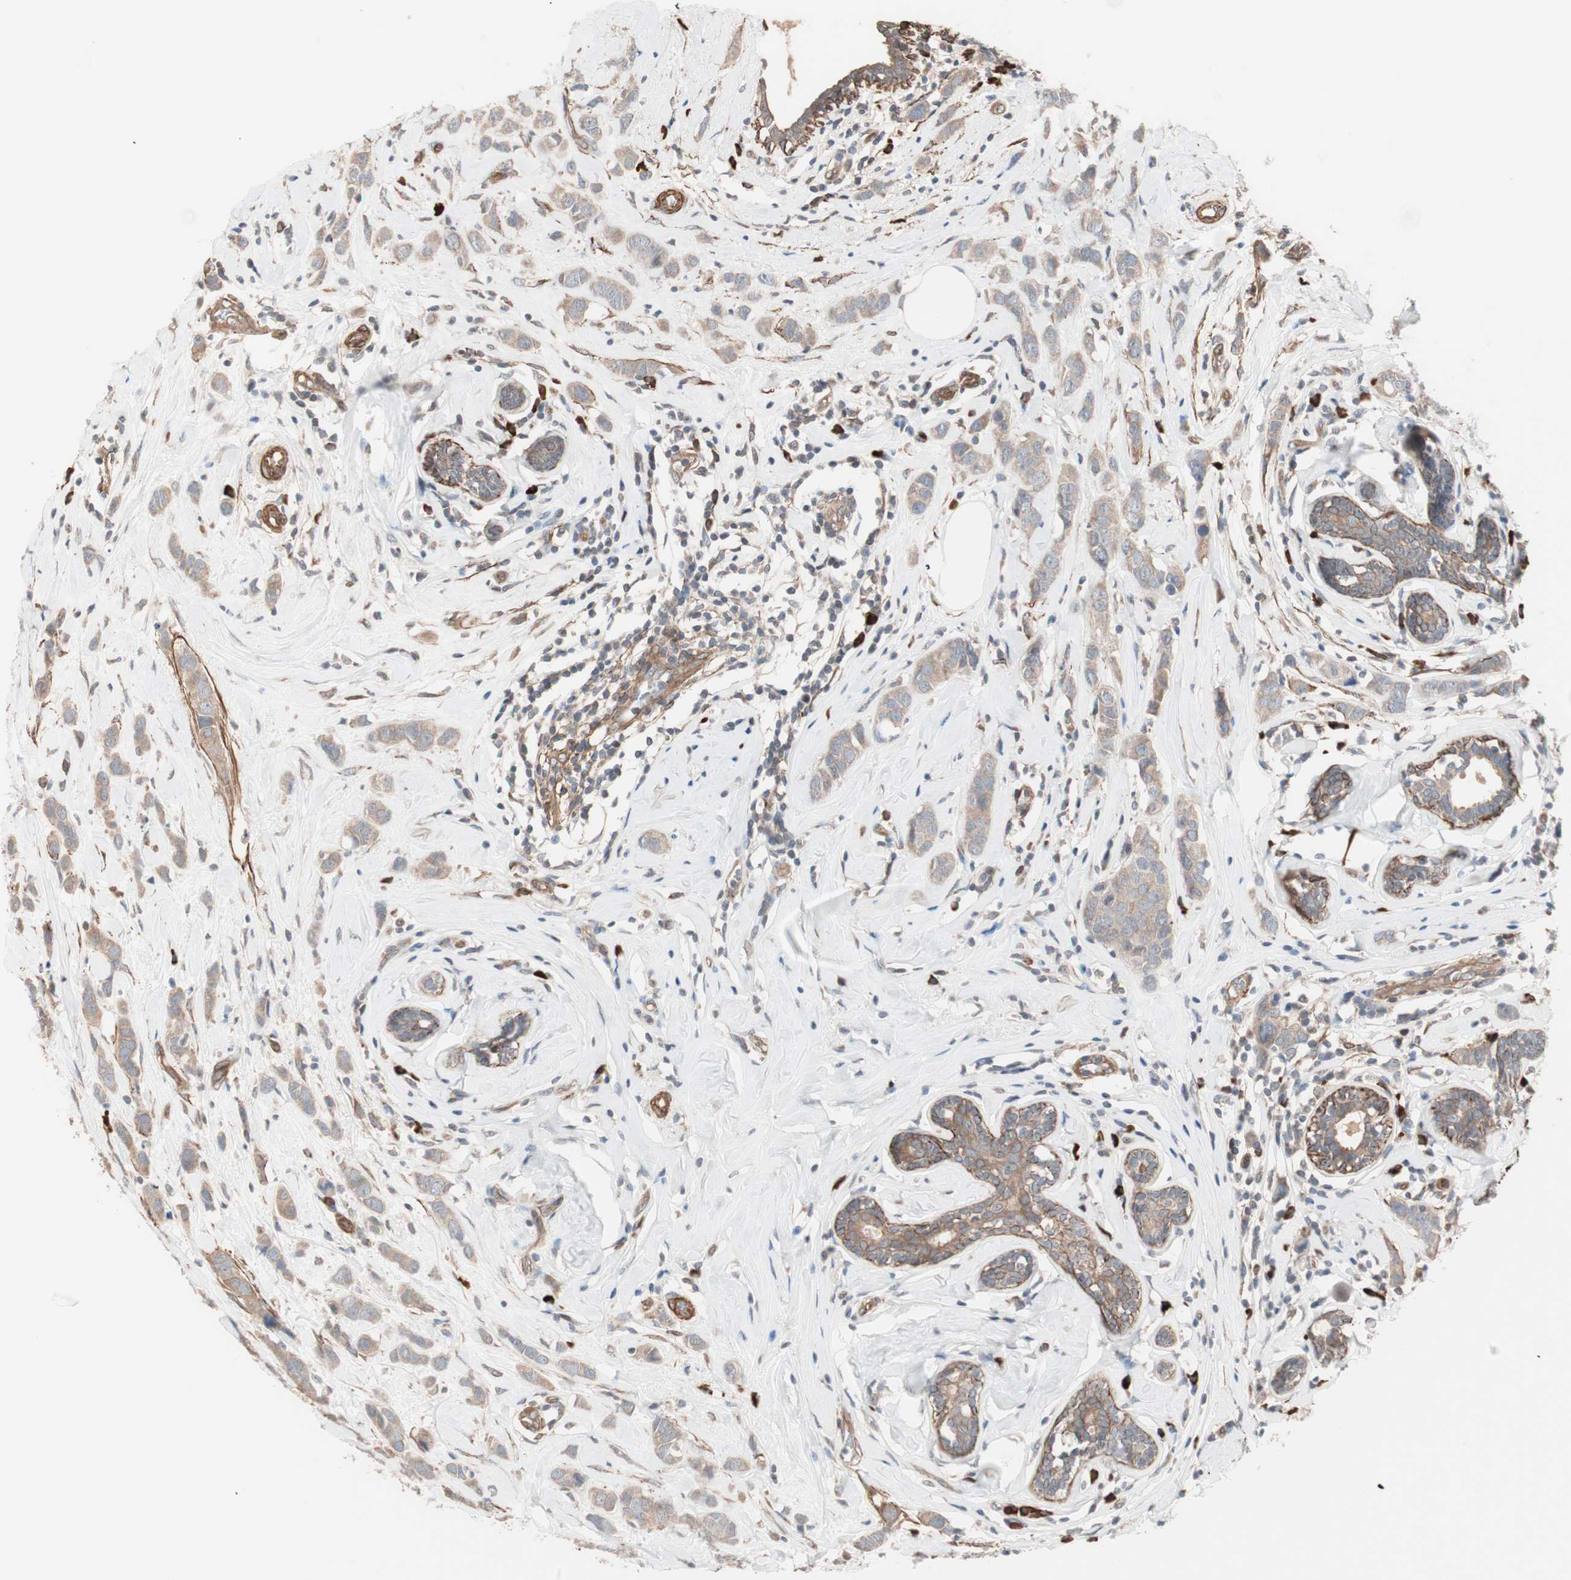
{"staining": {"intensity": "moderate", "quantity": ">75%", "location": "cytoplasmic/membranous"}, "tissue": "breast cancer", "cell_type": "Tumor cells", "image_type": "cancer", "snomed": [{"axis": "morphology", "description": "Normal tissue, NOS"}, {"axis": "morphology", "description": "Duct carcinoma"}, {"axis": "topography", "description": "Breast"}], "caption": "A brown stain labels moderate cytoplasmic/membranous positivity of a protein in infiltrating ductal carcinoma (breast) tumor cells.", "gene": "ALG5", "patient": {"sex": "female", "age": 50}}